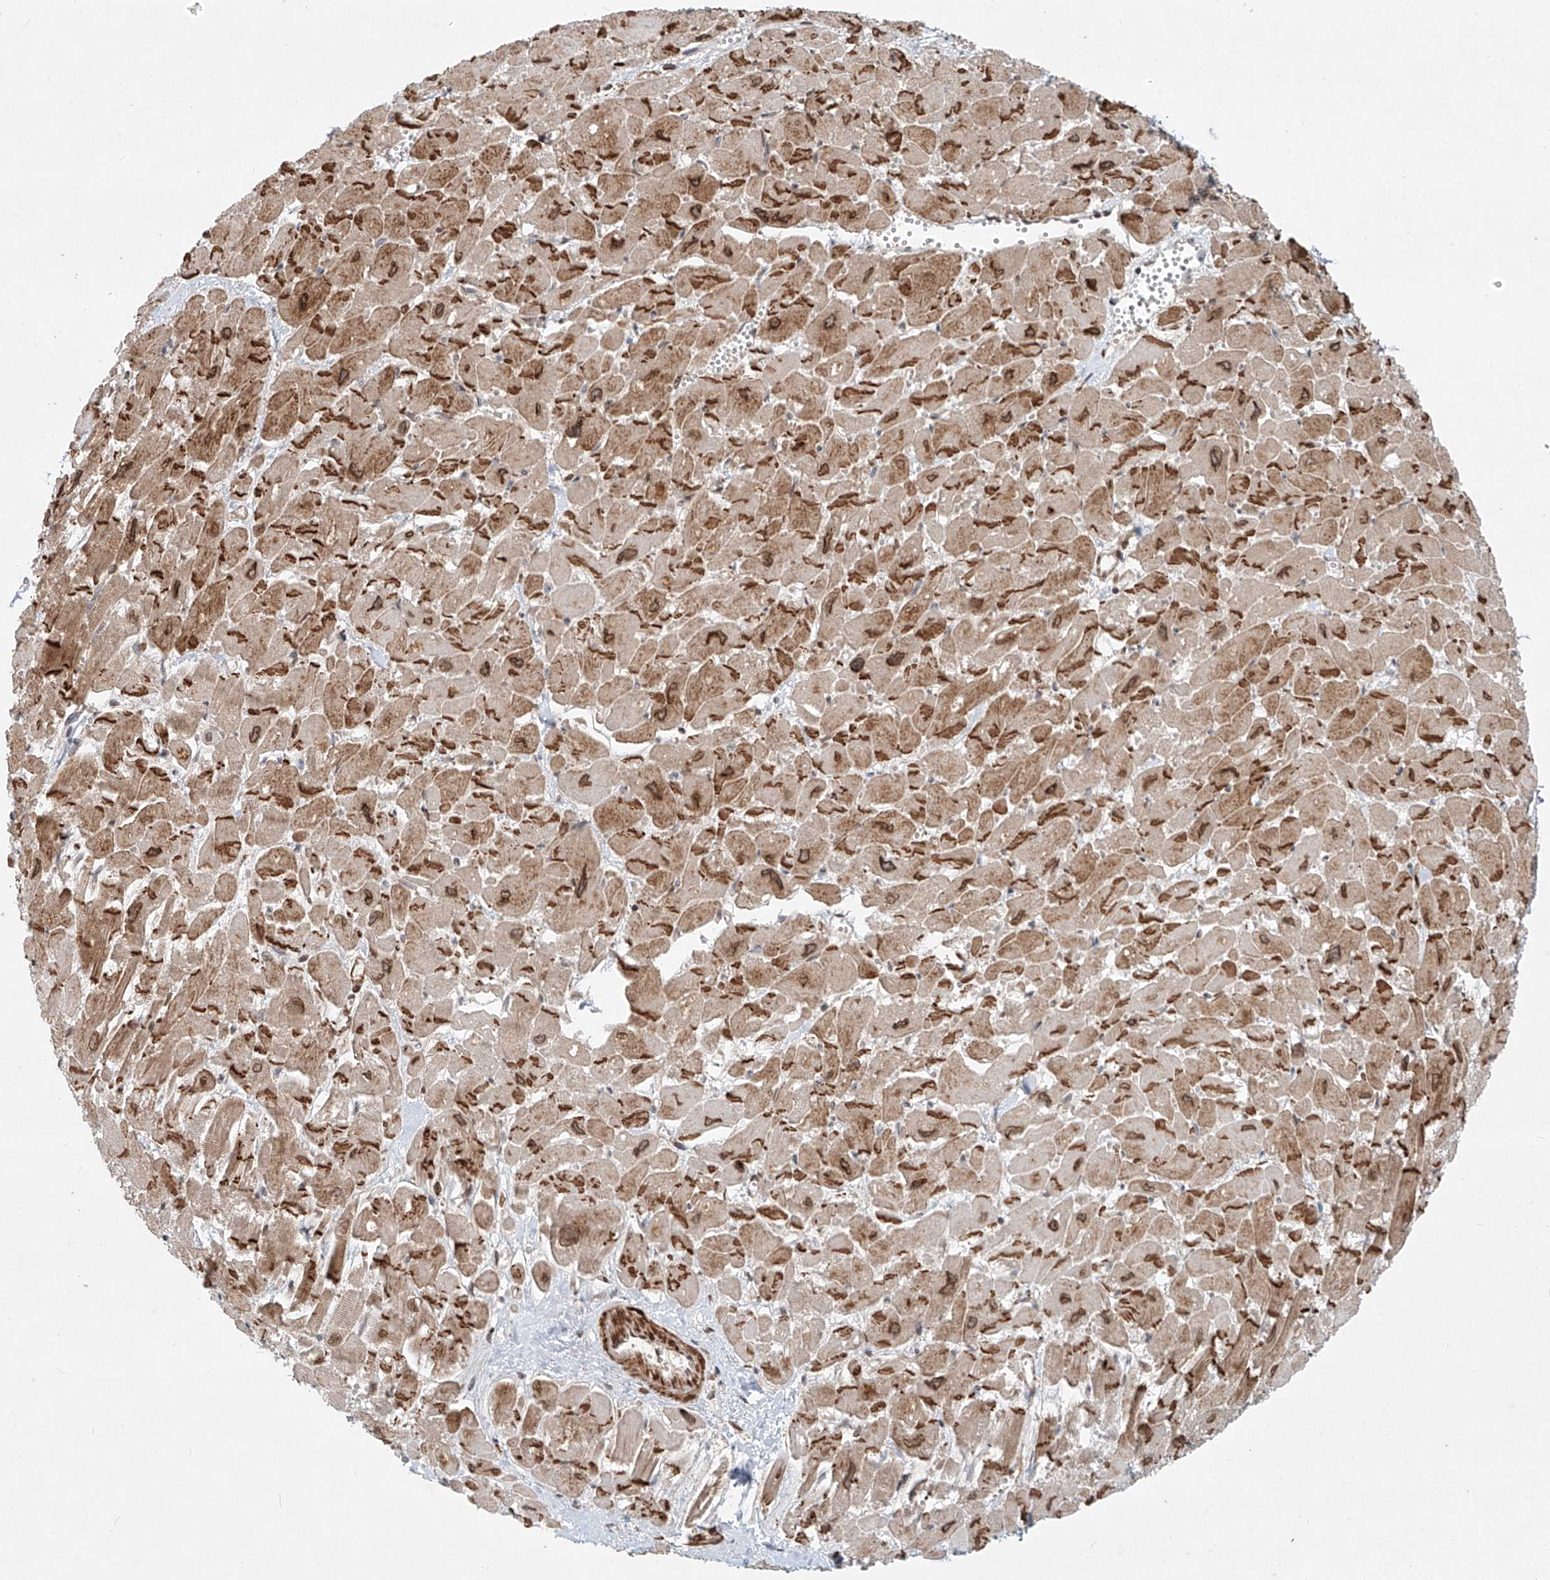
{"staining": {"intensity": "strong", "quantity": "25%-75%", "location": "cytoplasmic/membranous"}, "tissue": "heart muscle", "cell_type": "Cardiomyocytes", "image_type": "normal", "snomed": [{"axis": "morphology", "description": "Normal tissue, NOS"}, {"axis": "topography", "description": "Heart"}], "caption": "A histopathology image showing strong cytoplasmic/membranous expression in about 25%-75% of cardiomyocytes in benign heart muscle, as visualized by brown immunohistochemical staining.", "gene": "SASH1", "patient": {"sex": "male", "age": 54}}